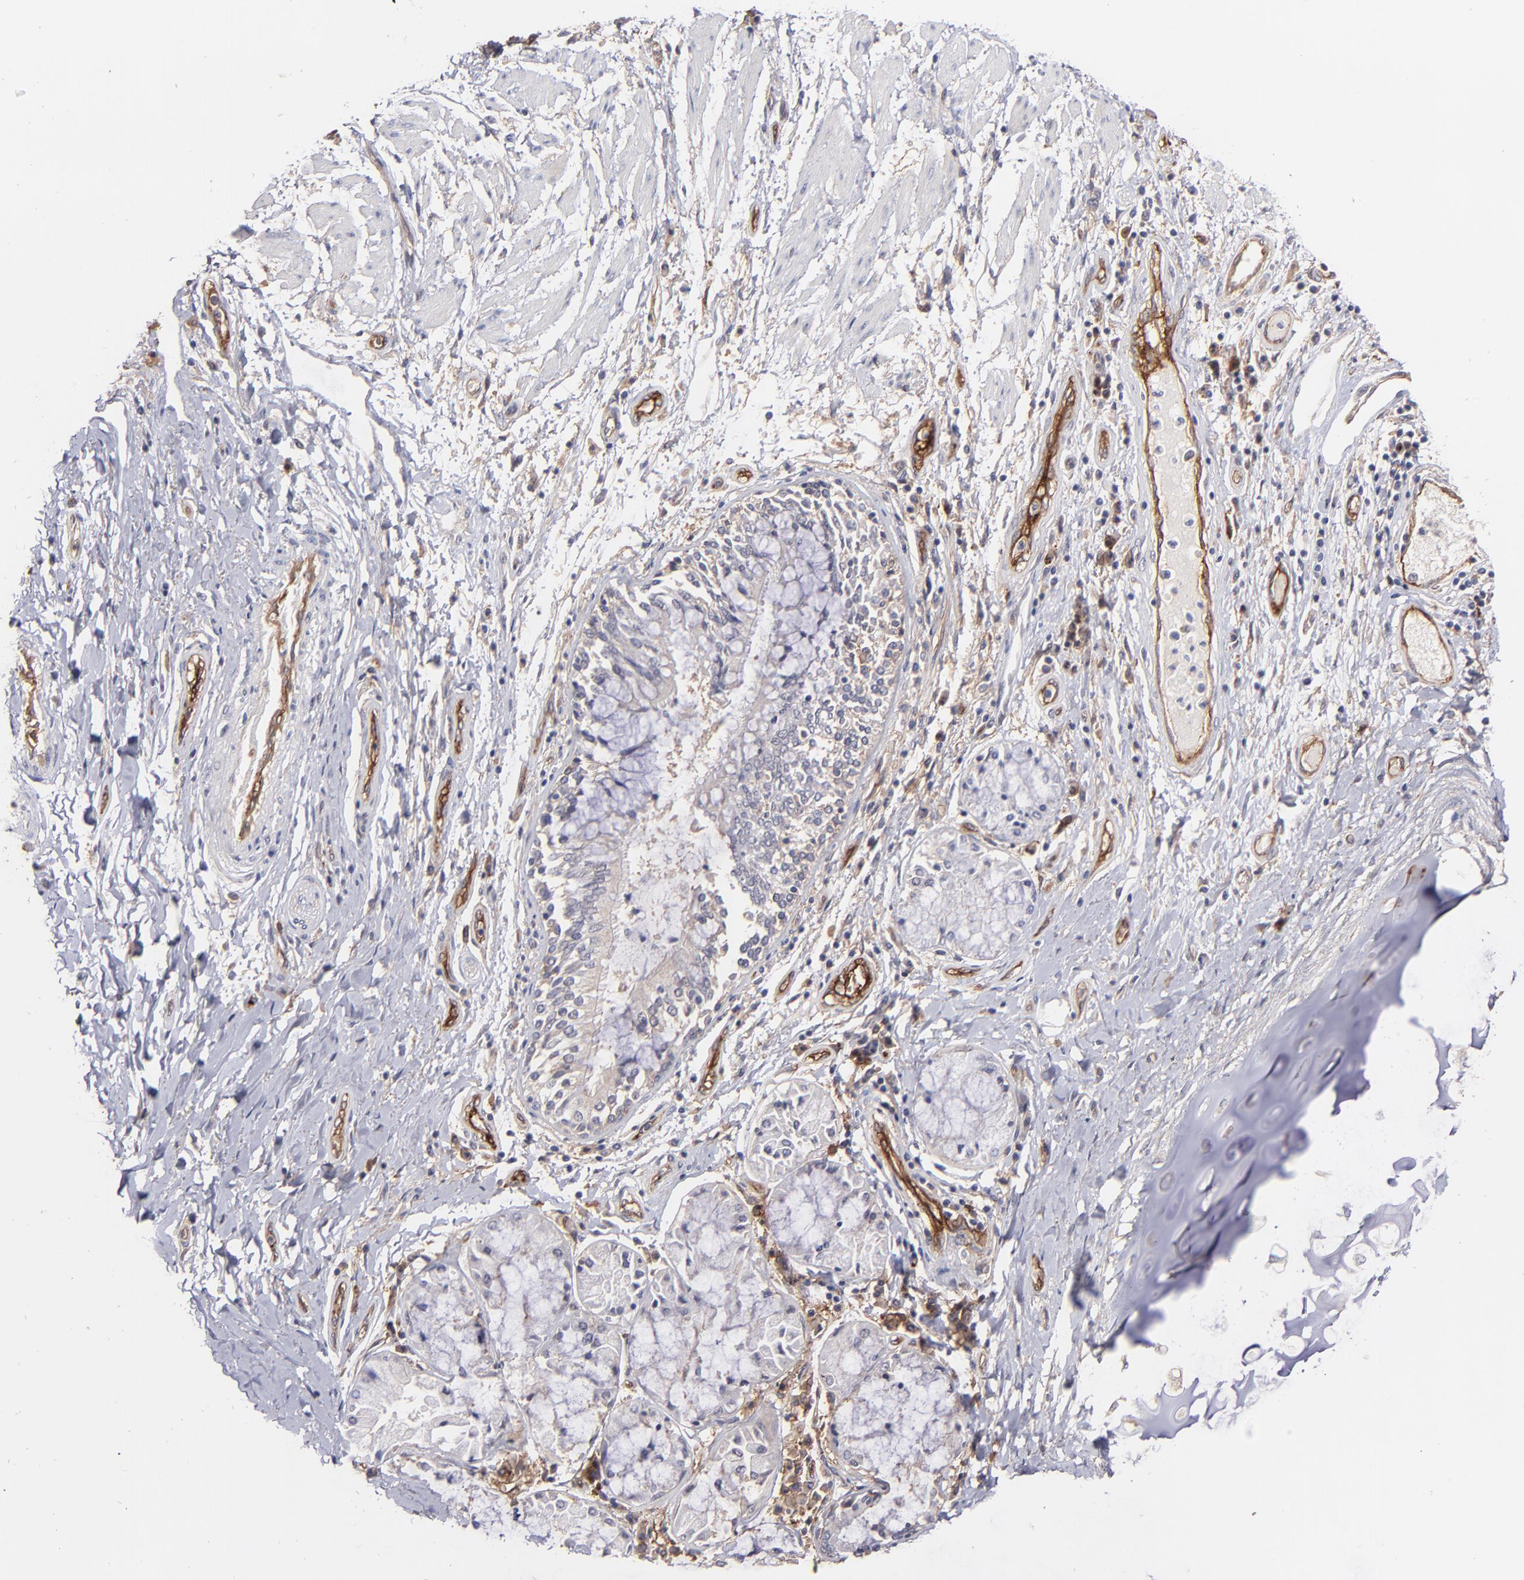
{"staining": {"intensity": "strong", "quantity": ">75%", "location": "cytoplasmic/membranous"}, "tissue": "bronchus", "cell_type": "Respiratory epithelial cells", "image_type": "normal", "snomed": [{"axis": "morphology", "description": "Normal tissue, NOS"}, {"axis": "topography", "description": "Cartilage tissue"}, {"axis": "topography", "description": "Bronchus"}, {"axis": "topography", "description": "Lung"}], "caption": "High-power microscopy captured an IHC histopathology image of normal bronchus, revealing strong cytoplasmic/membranous expression in about >75% of respiratory epithelial cells.", "gene": "ICAM1", "patient": {"sex": "female", "age": 49}}